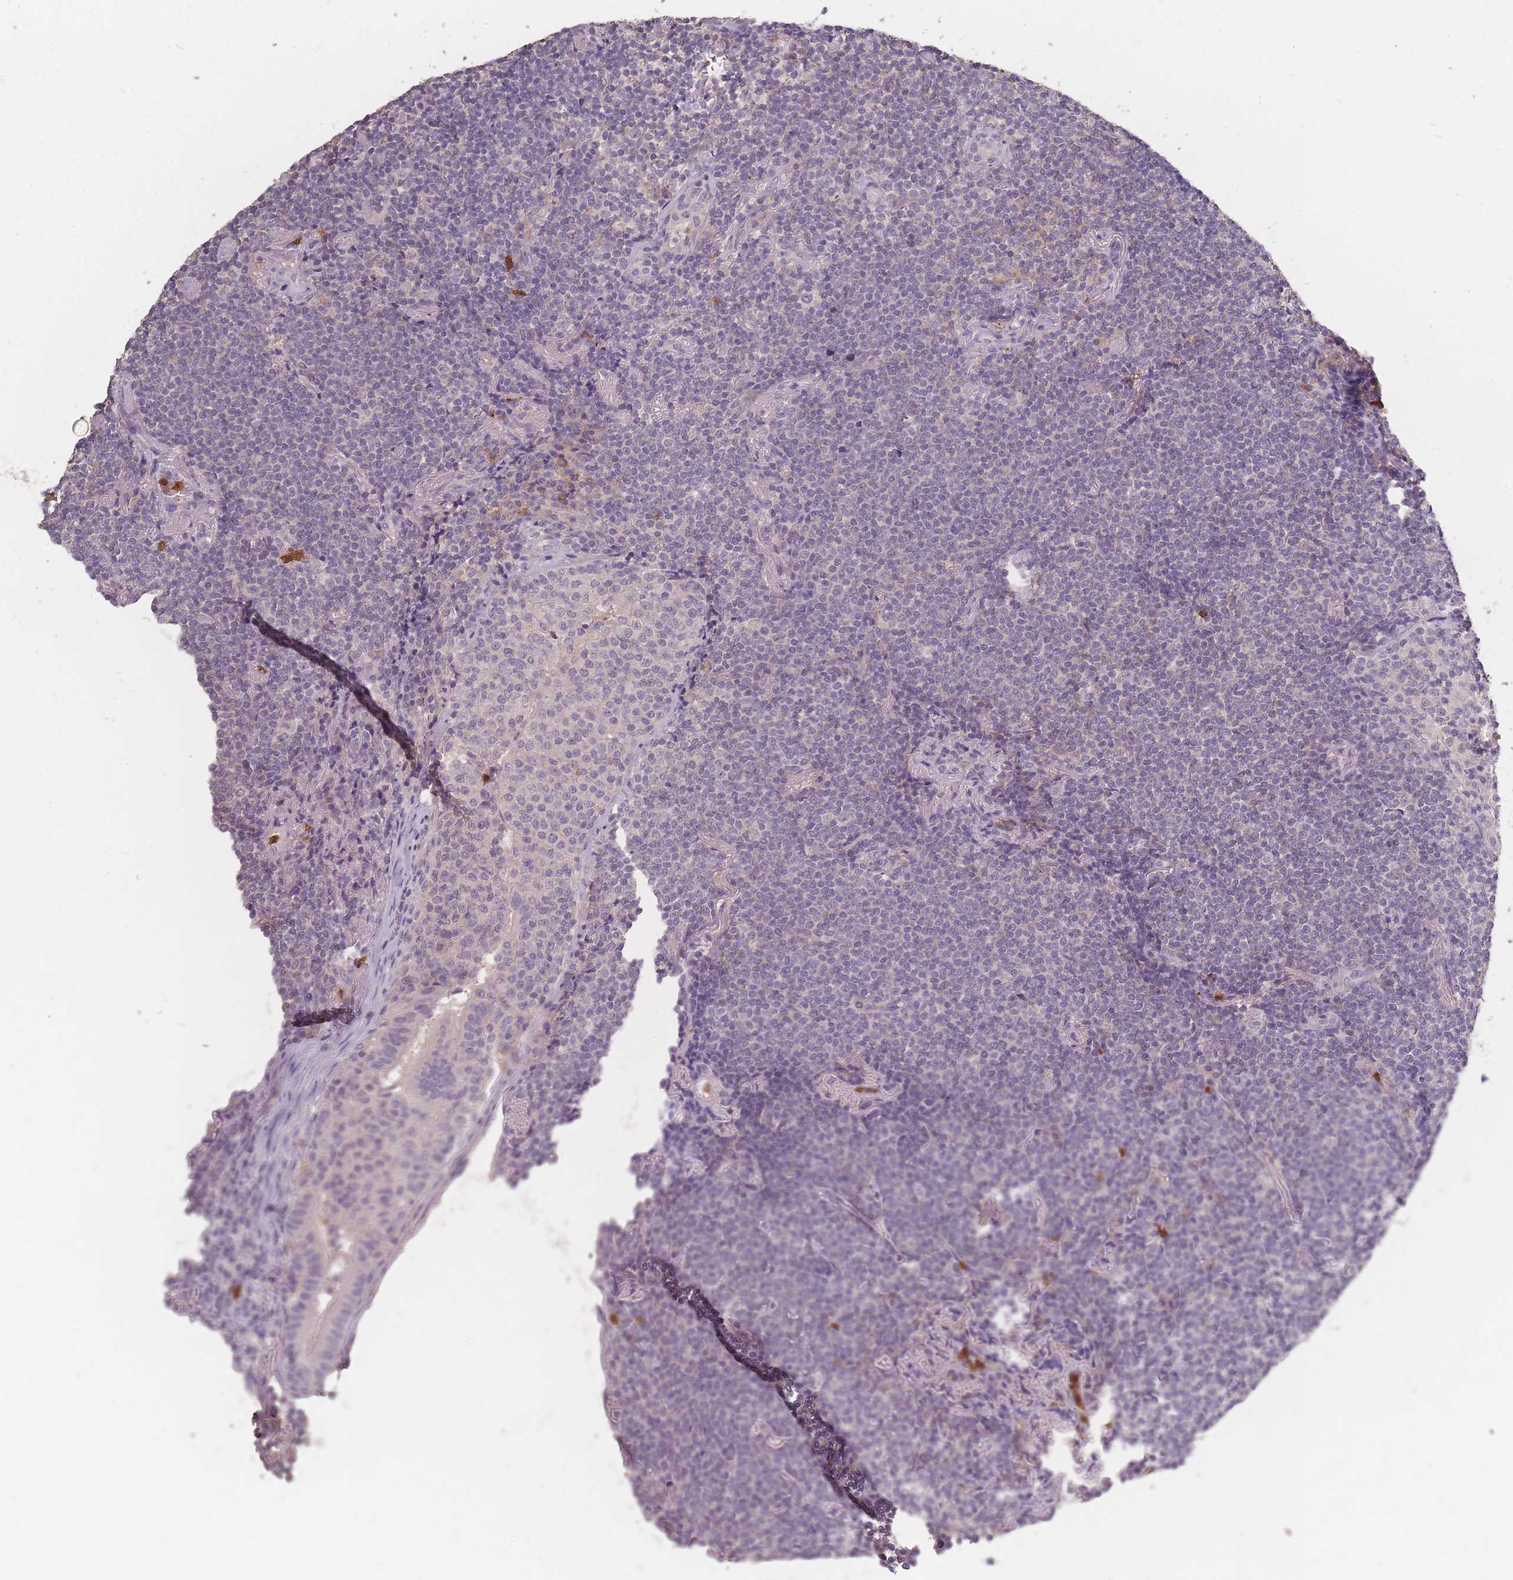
{"staining": {"intensity": "negative", "quantity": "none", "location": "none"}, "tissue": "lymphoma", "cell_type": "Tumor cells", "image_type": "cancer", "snomed": [{"axis": "morphology", "description": "Malignant lymphoma, non-Hodgkin's type, Low grade"}, {"axis": "topography", "description": "Lung"}], "caption": "Micrograph shows no significant protein staining in tumor cells of malignant lymphoma, non-Hodgkin's type (low-grade). (IHC, brightfield microscopy, high magnification).", "gene": "BST1", "patient": {"sex": "female", "age": 71}}